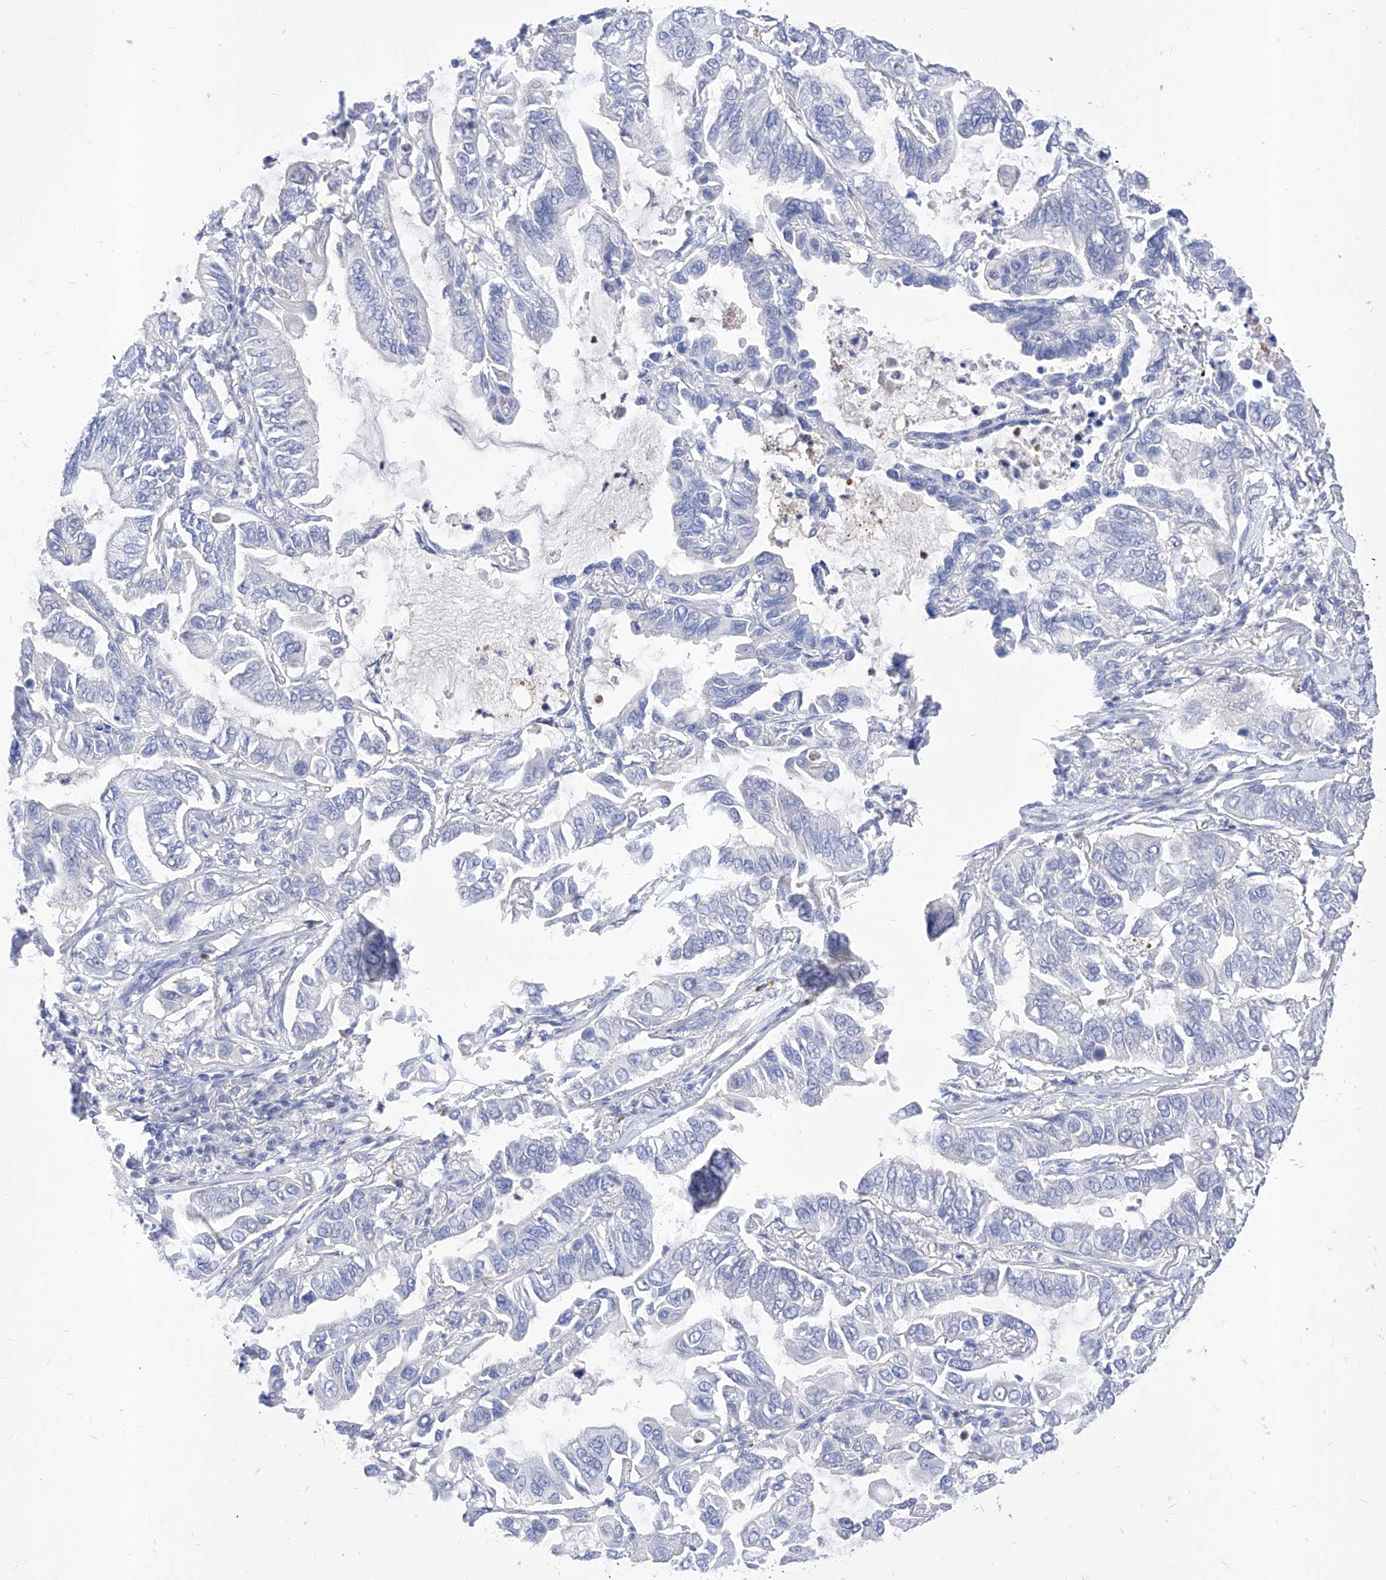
{"staining": {"intensity": "negative", "quantity": "none", "location": "none"}, "tissue": "lung cancer", "cell_type": "Tumor cells", "image_type": "cancer", "snomed": [{"axis": "morphology", "description": "Adenocarcinoma, NOS"}, {"axis": "topography", "description": "Lung"}], "caption": "IHC photomicrograph of adenocarcinoma (lung) stained for a protein (brown), which shows no positivity in tumor cells. Brightfield microscopy of immunohistochemistry (IHC) stained with DAB (3,3'-diaminobenzidine) (brown) and hematoxylin (blue), captured at high magnification.", "gene": "VAX1", "patient": {"sex": "male", "age": 64}}